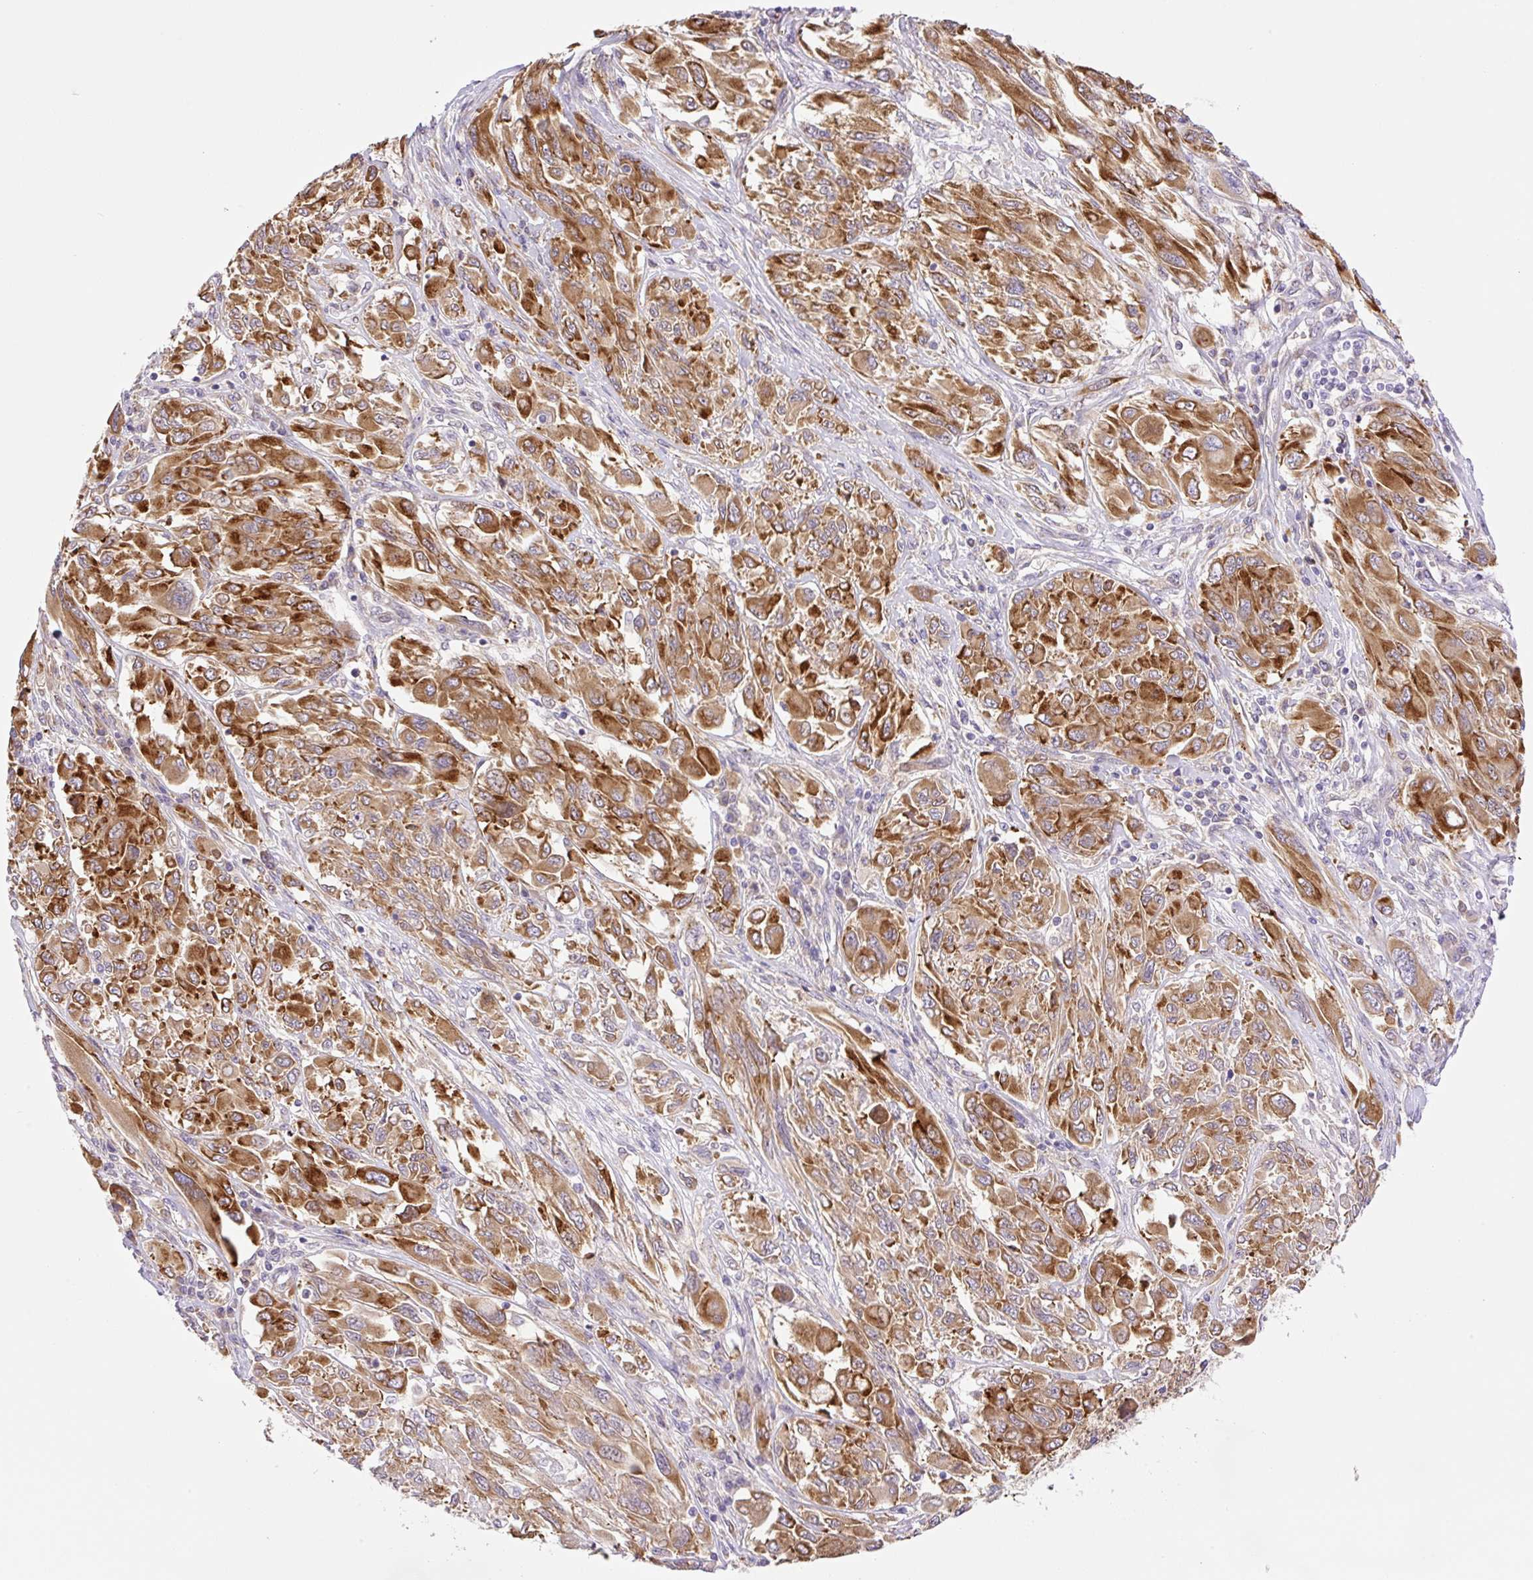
{"staining": {"intensity": "moderate", "quantity": ">75%", "location": "cytoplasmic/membranous"}, "tissue": "melanoma", "cell_type": "Tumor cells", "image_type": "cancer", "snomed": [{"axis": "morphology", "description": "Malignant melanoma, NOS"}, {"axis": "topography", "description": "Skin"}], "caption": "An immunohistochemistry (IHC) image of tumor tissue is shown. Protein staining in brown highlights moderate cytoplasmic/membranous positivity in melanoma within tumor cells.", "gene": "POFUT1", "patient": {"sex": "female", "age": 91}}